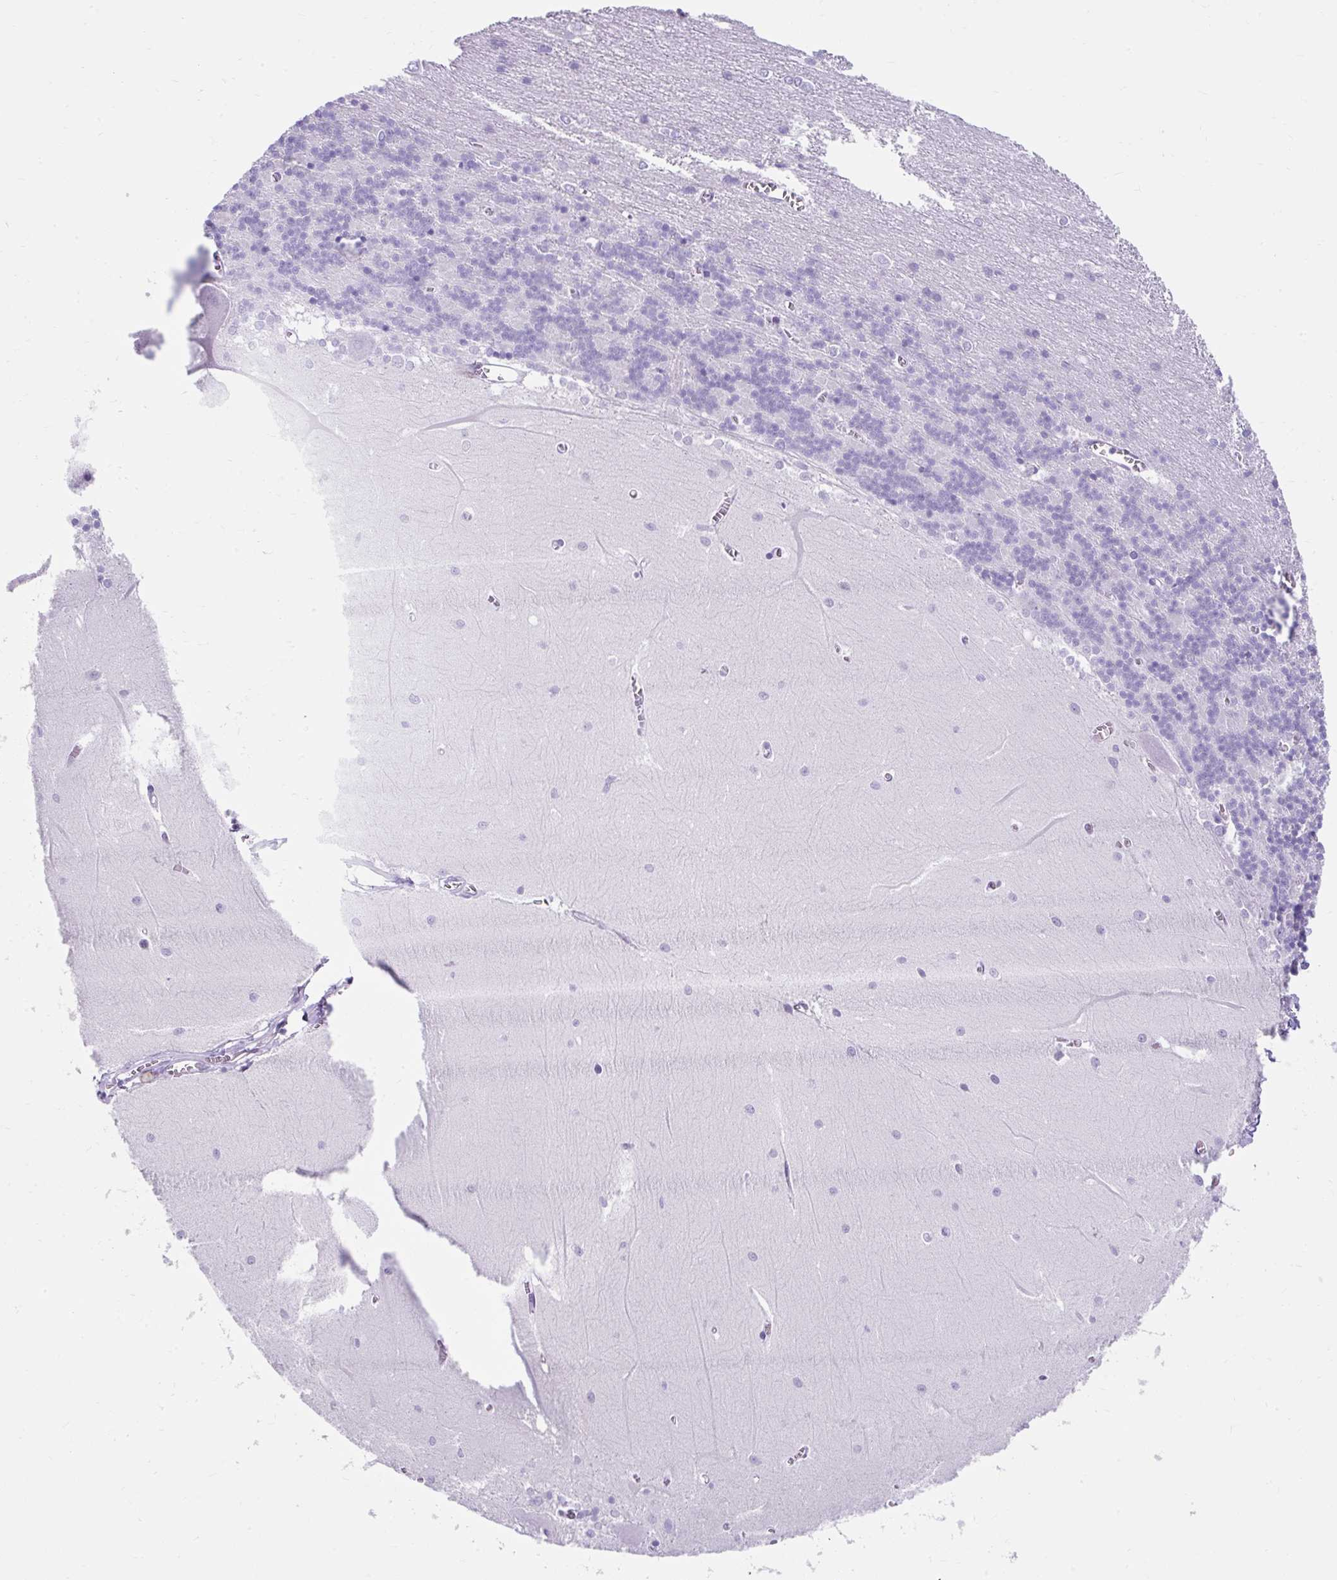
{"staining": {"intensity": "negative", "quantity": "none", "location": "none"}, "tissue": "cerebellum", "cell_type": "Cells in granular layer", "image_type": "normal", "snomed": [{"axis": "morphology", "description": "Normal tissue, NOS"}, {"axis": "topography", "description": "Cerebellum"}], "caption": "Protein analysis of benign cerebellum shows no significant staining in cells in granular layer.", "gene": "GOLGA8A", "patient": {"sex": "male", "age": 37}}